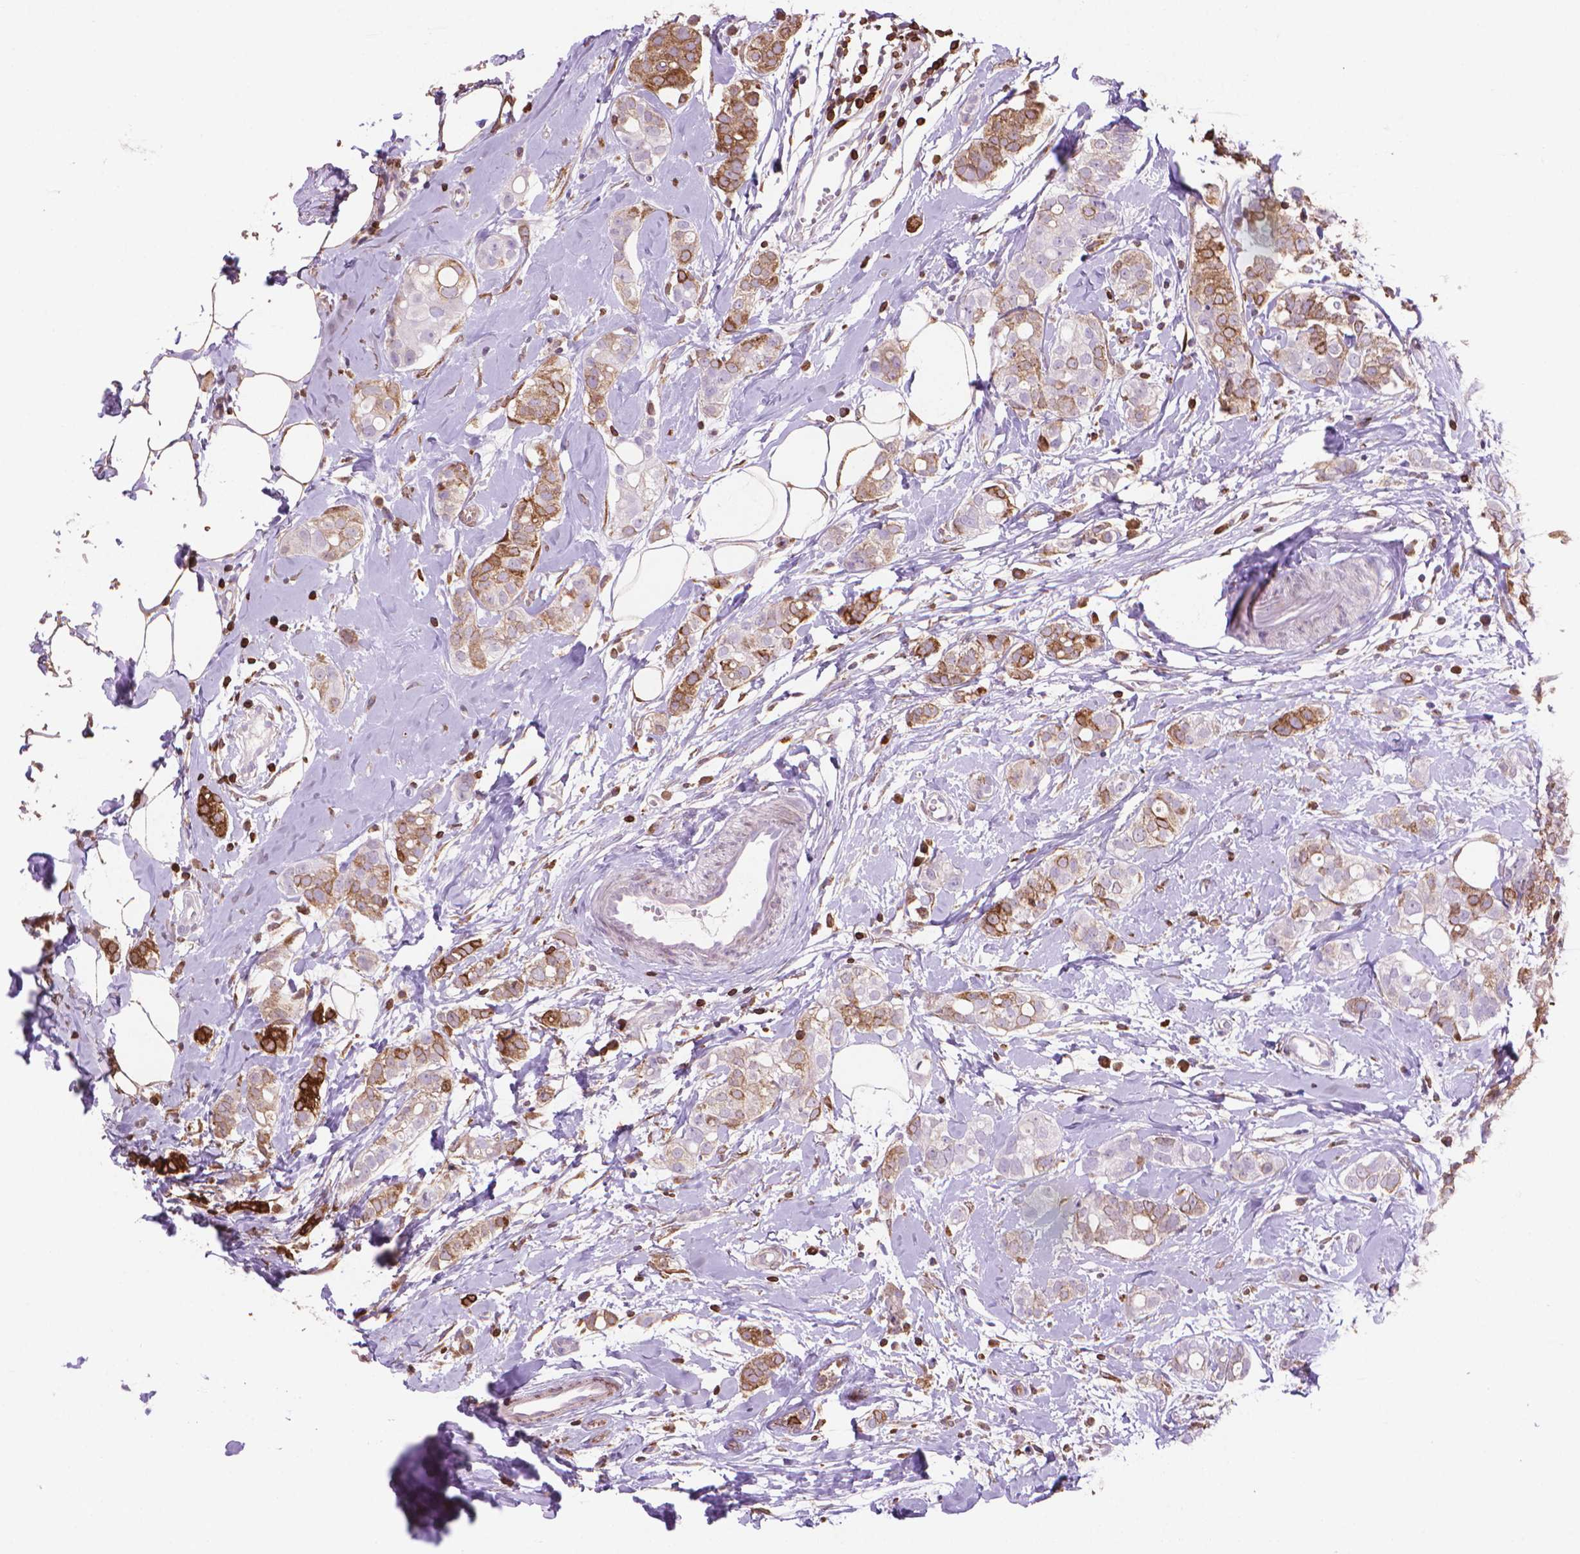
{"staining": {"intensity": "moderate", "quantity": "25%-75%", "location": "cytoplasmic/membranous"}, "tissue": "breast cancer", "cell_type": "Tumor cells", "image_type": "cancer", "snomed": [{"axis": "morphology", "description": "Duct carcinoma"}, {"axis": "topography", "description": "Breast"}], "caption": "Protein staining displays moderate cytoplasmic/membranous positivity in approximately 25%-75% of tumor cells in breast cancer.", "gene": "BCL2", "patient": {"sex": "female", "age": 40}}